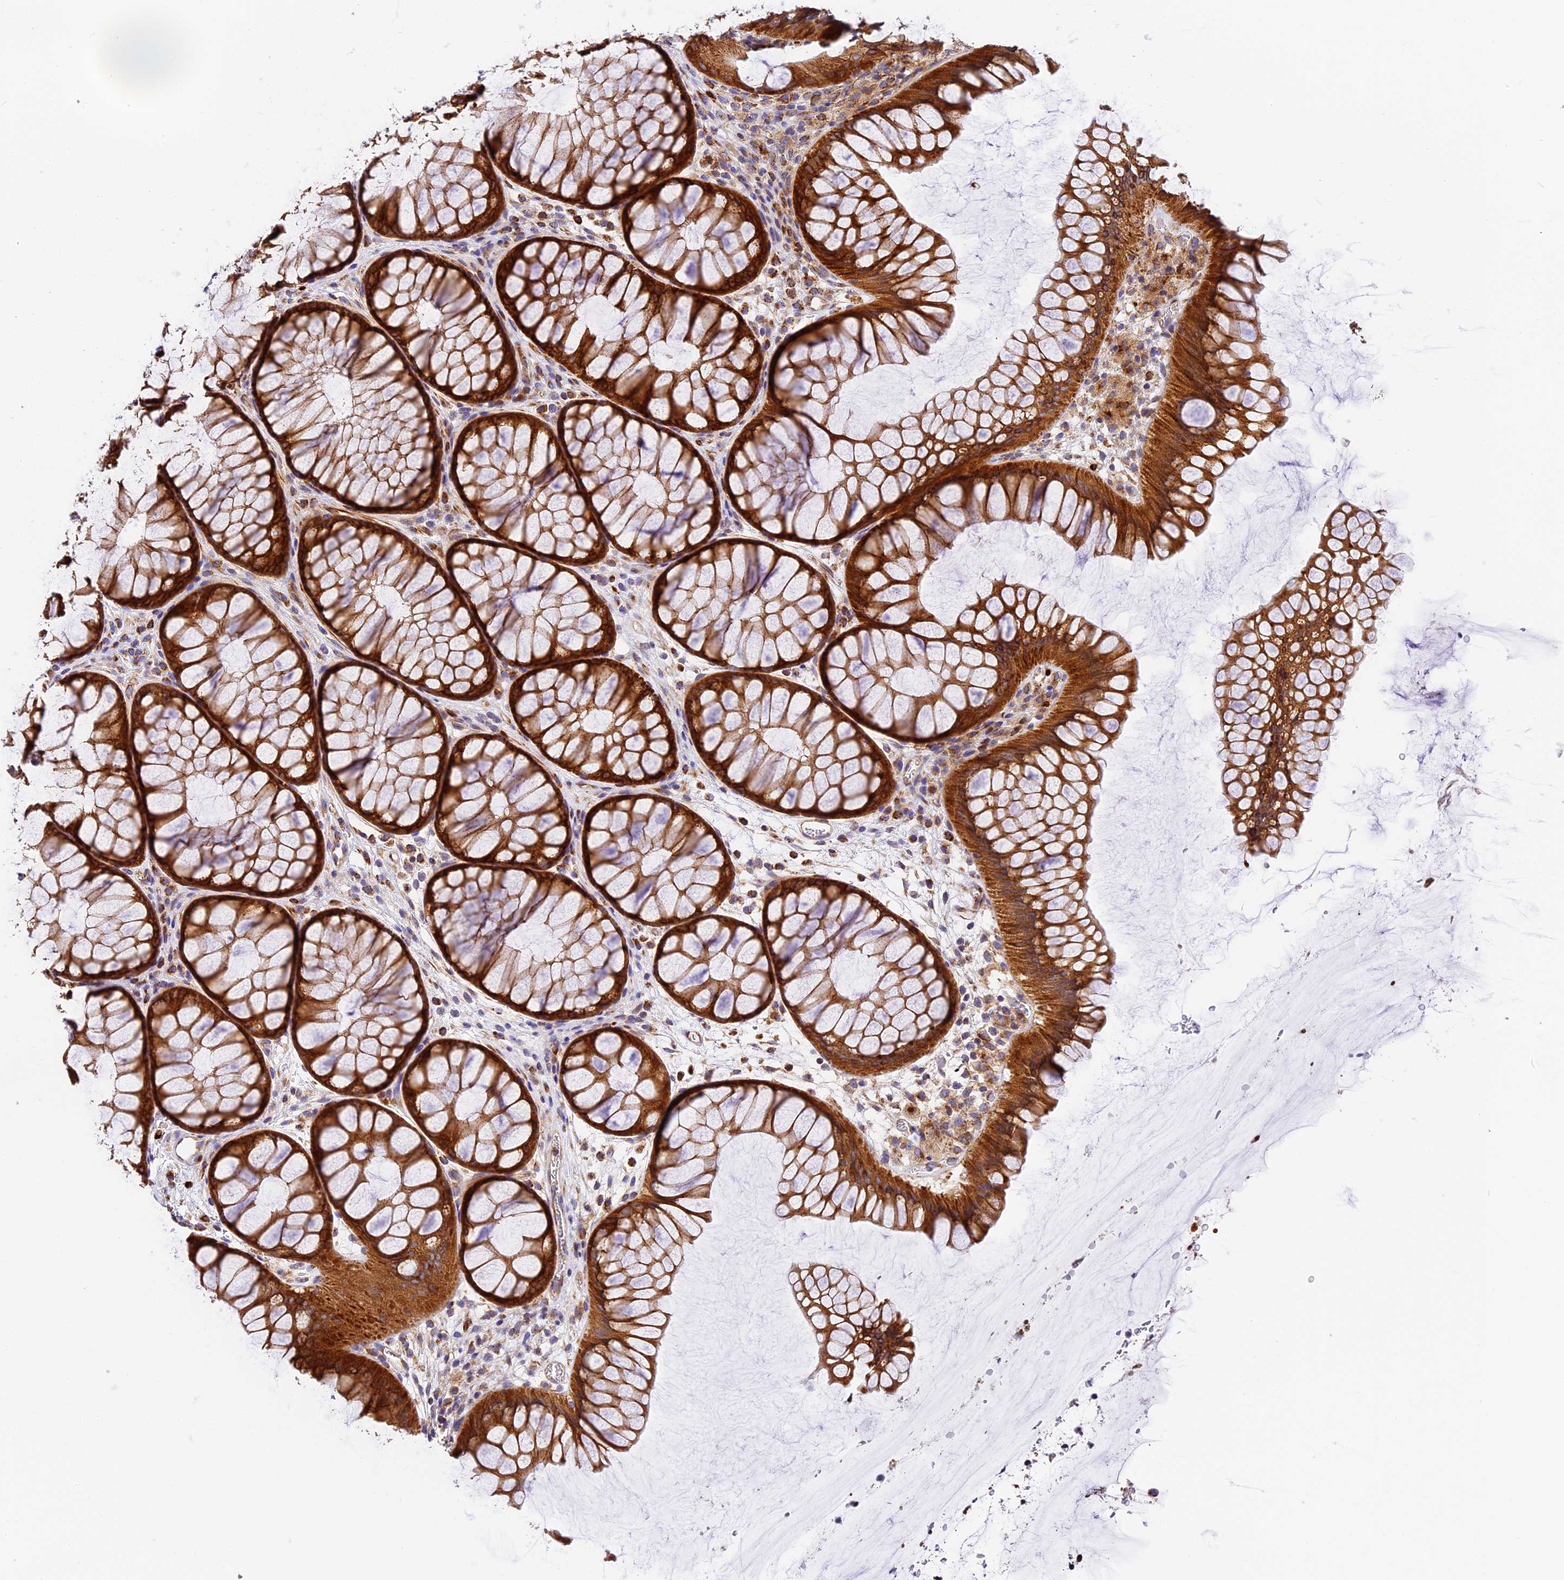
{"staining": {"intensity": "moderate", "quantity": ">75%", "location": "cytoplasmic/membranous"}, "tissue": "colon", "cell_type": "Endothelial cells", "image_type": "normal", "snomed": [{"axis": "morphology", "description": "Normal tissue, NOS"}, {"axis": "topography", "description": "Colon"}], "caption": "About >75% of endothelial cells in unremarkable colon display moderate cytoplasmic/membranous protein expression as visualized by brown immunohistochemical staining.", "gene": "MRAS", "patient": {"sex": "female", "age": 82}}